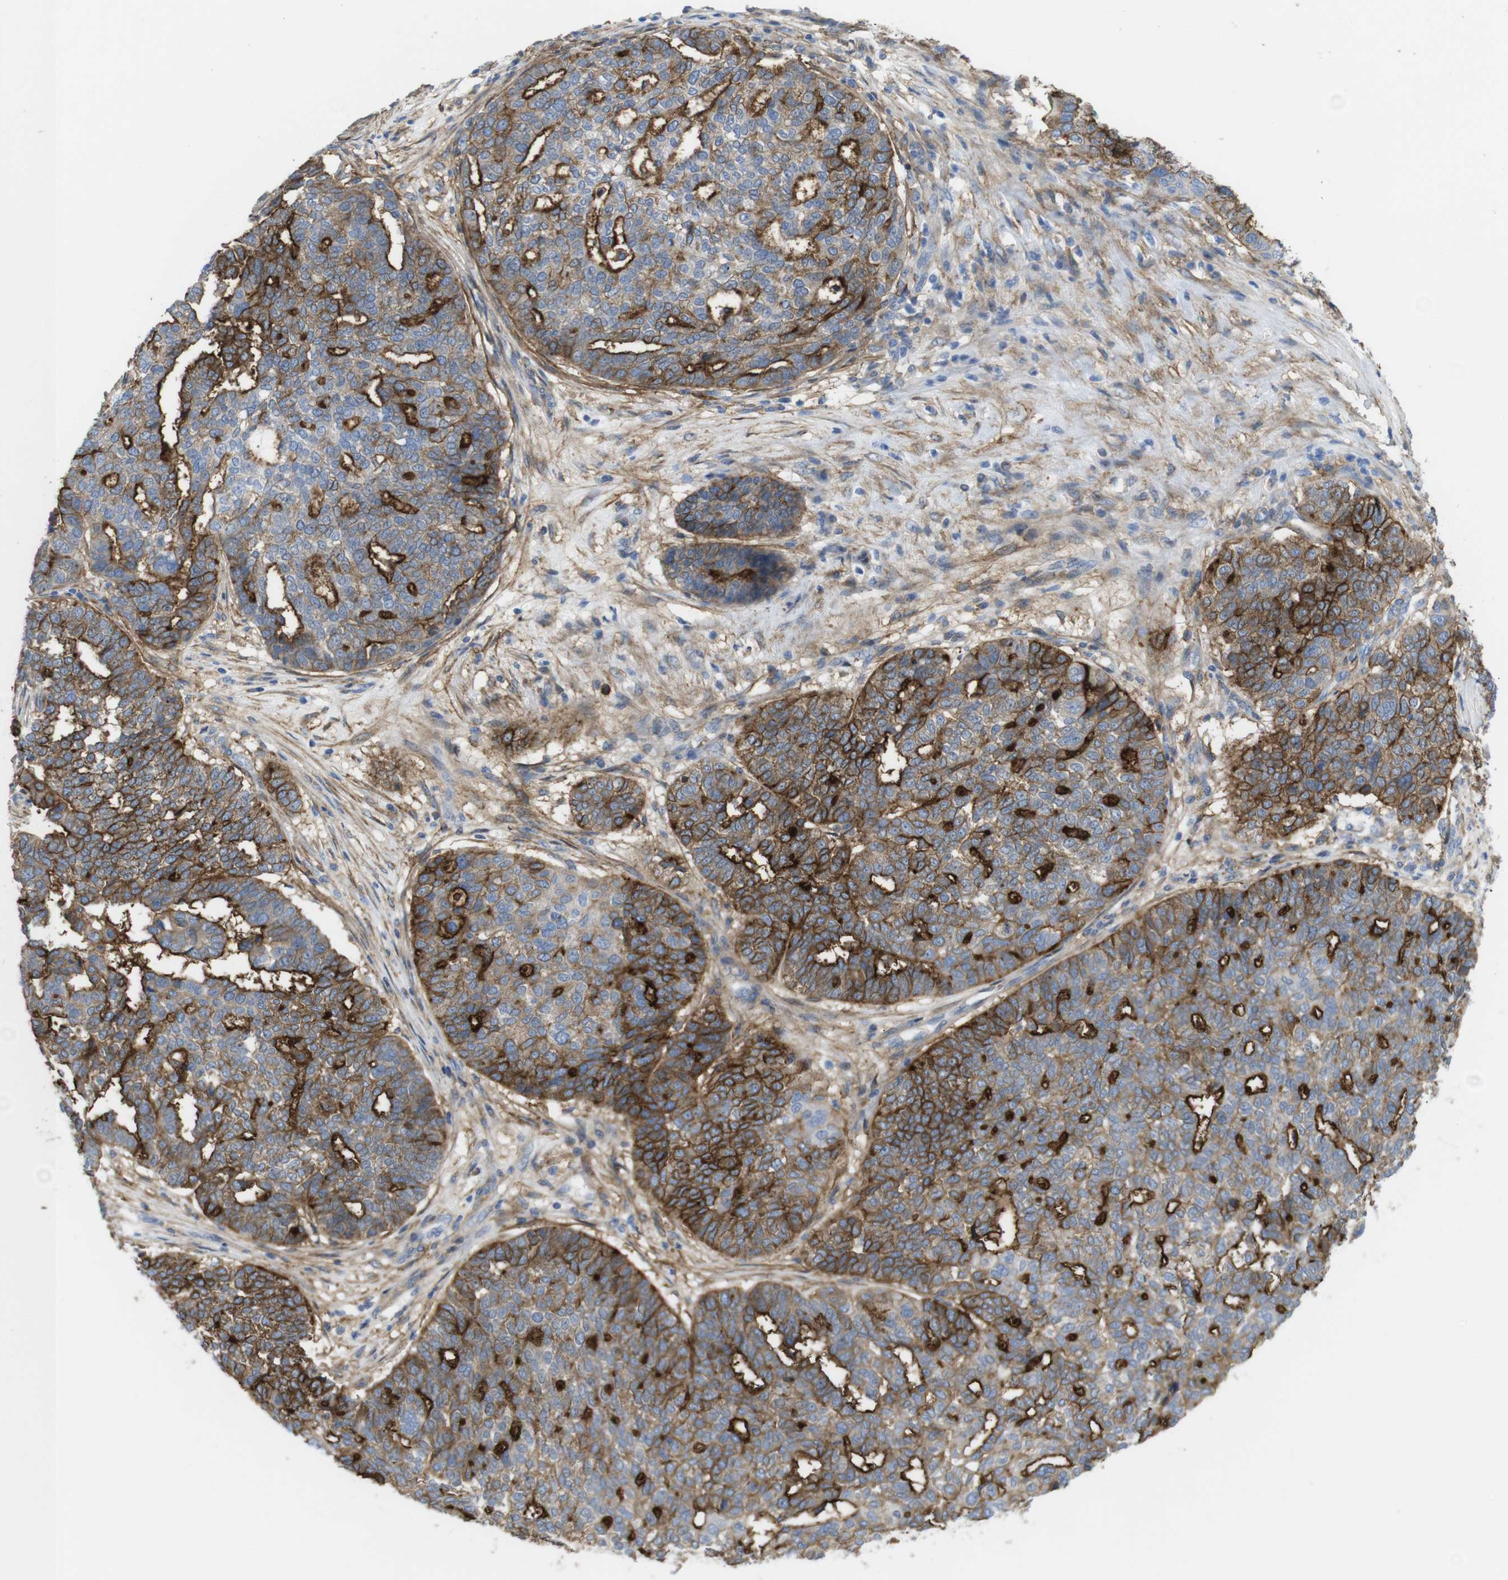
{"staining": {"intensity": "strong", "quantity": "25%-75%", "location": "cytoplasmic/membranous"}, "tissue": "ovarian cancer", "cell_type": "Tumor cells", "image_type": "cancer", "snomed": [{"axis": "morphology", "description": "Cystadenocarcinoma, serous, NOS"}, {"axis": "topography", "description": "Ovary"}], "caption": "Serous cystadenocarcinoma (ovarian) stained with DAB (3,3'-diaminobenzidine) IHC demonstrates high levels of strong cytoplasmic/membranous staining in about 25%-75% of tumor cells. The staining was performed using DAB (3,3'-diaminobenzidine) to visualize the protein expression in brown, while the nuclei were stained in blue with hematoxylin (Magnification: 20x).", "gene": "CYBRD1", "patient": {"sex": "female", "age": 59}}